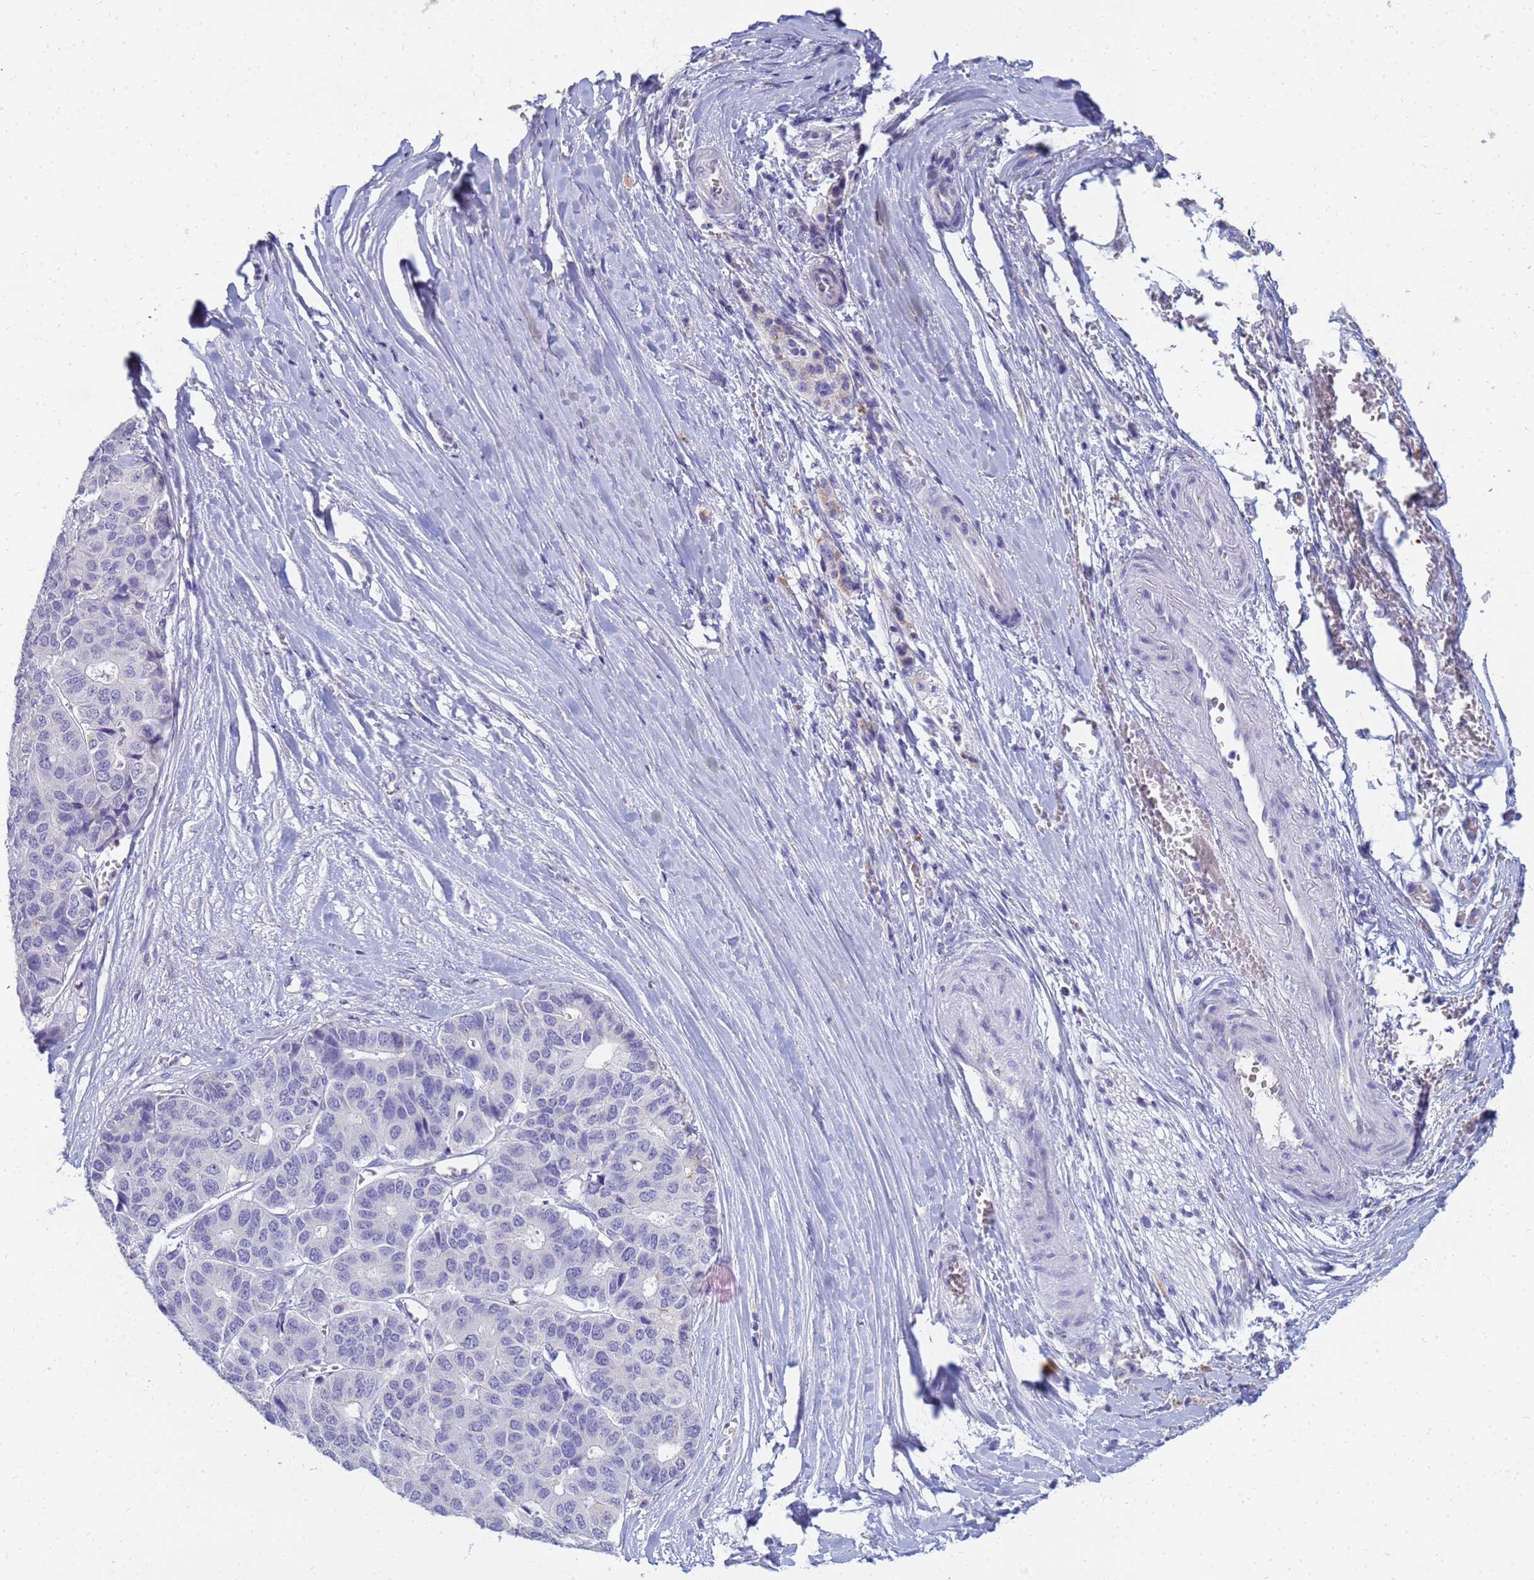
{"staining": {"intensity": "negative", "quantity": "none", "location": "none"}, "tissue": "pancreatic cancer", "cell_type": "Tumor cells", "image_type": "cancer", "snomed": [{"axis": "morphology", "description": "Adenocarcinoma, NOS"}, {"axis": "topography", "description": "Pancreas"}], "caption": "Protein analysis of pancreatic adenocarcinoma demonstrates no significant expression in tumor cells.", "gene": "B3GNT8", "patient": {"sex": "male", "age": 50}}